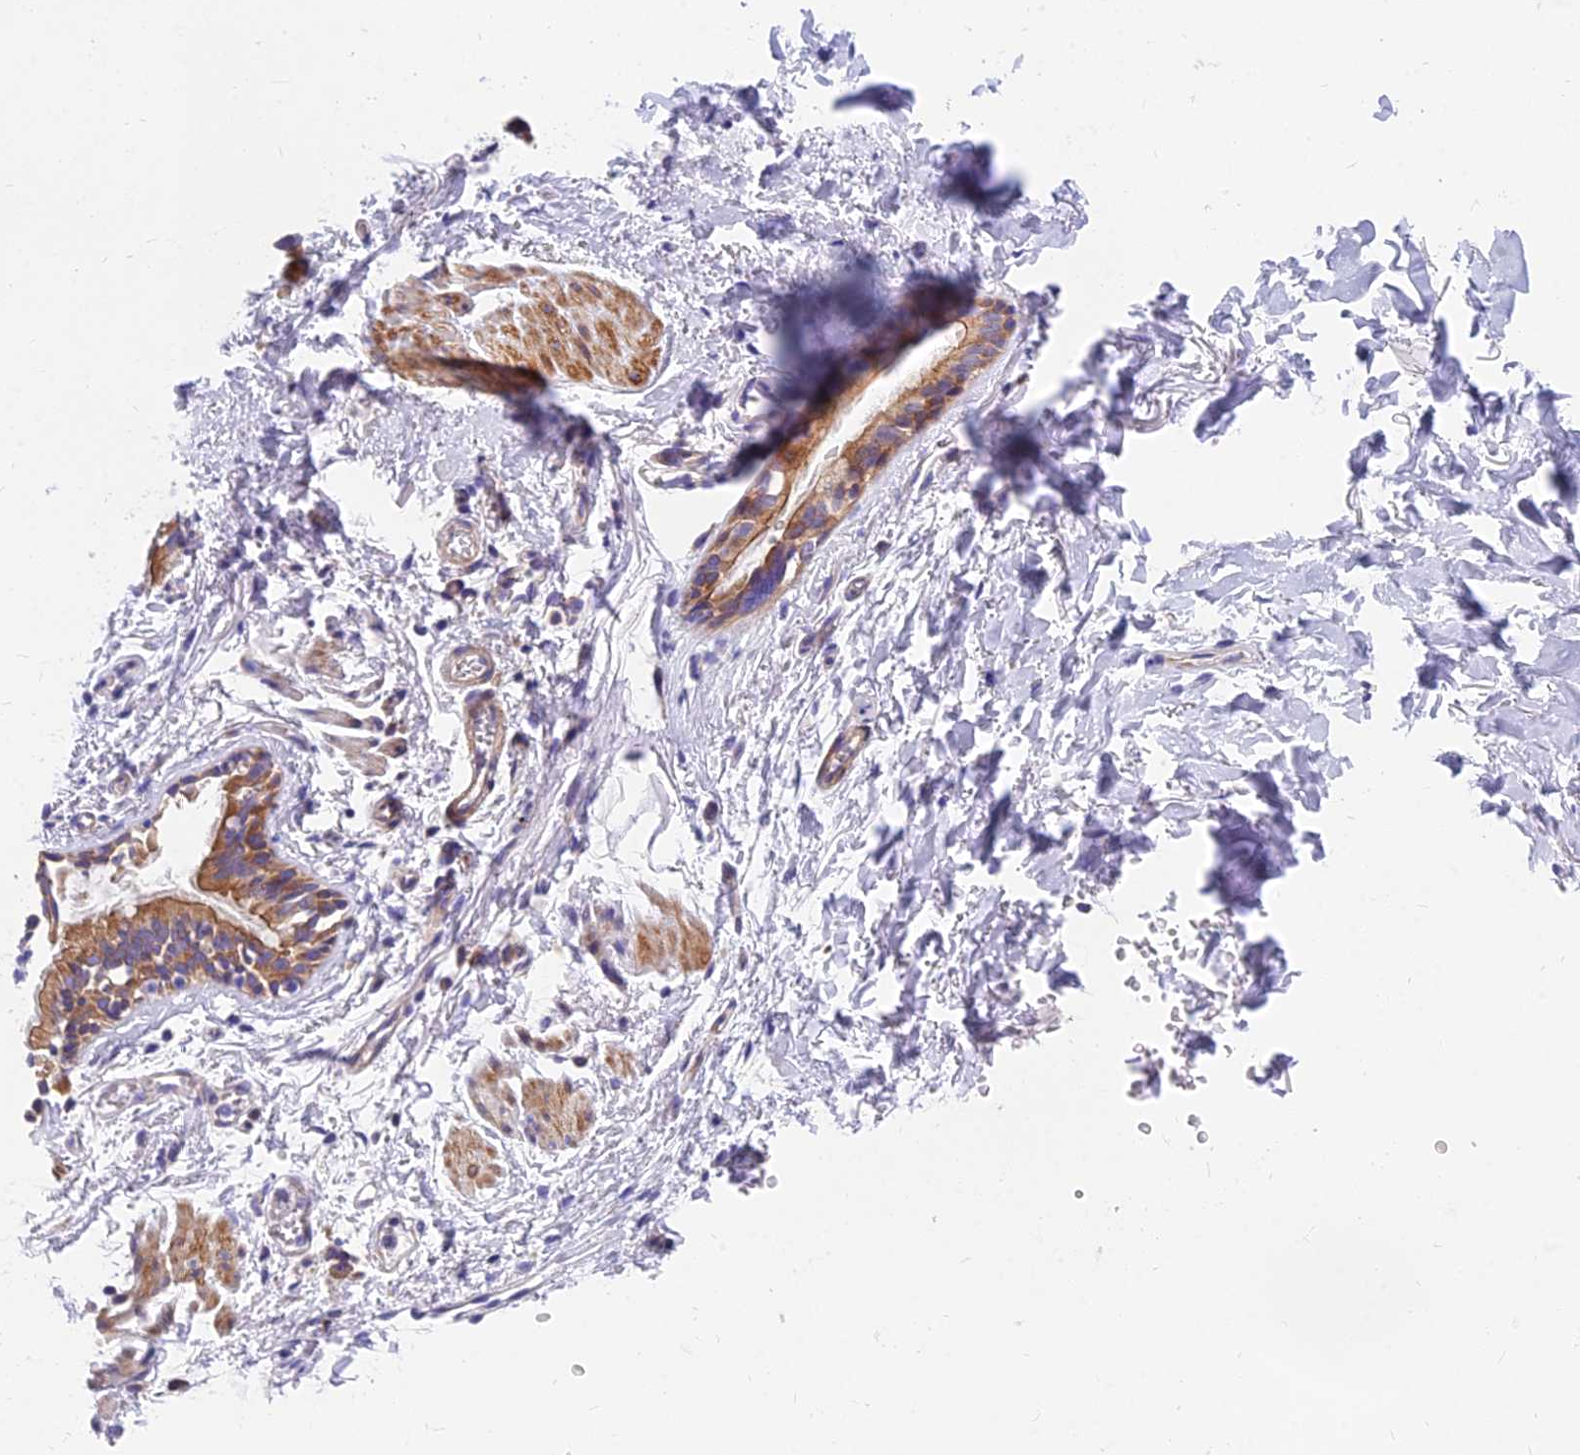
{"staining": {"intensity": "negative", "quantity": "none", "location": "none"}, "tissue": "adipose tissue", "cell_type": "Adipocytes", "image_type": "normal", "snomed": [{"axis": "morphology", "description": "Normal tissue, NOS"}, {"axis": "topography", "description": "Lymph node"}, {"axis": "topography", "description": "Bronchus"}], "caption": "The histopathology image reveals no staining of adipocytes in normal adipose tissue. Nuclei are stained in blue.", "gene": "MVB12A", "patient": {"sex": "male", "age": 63}}